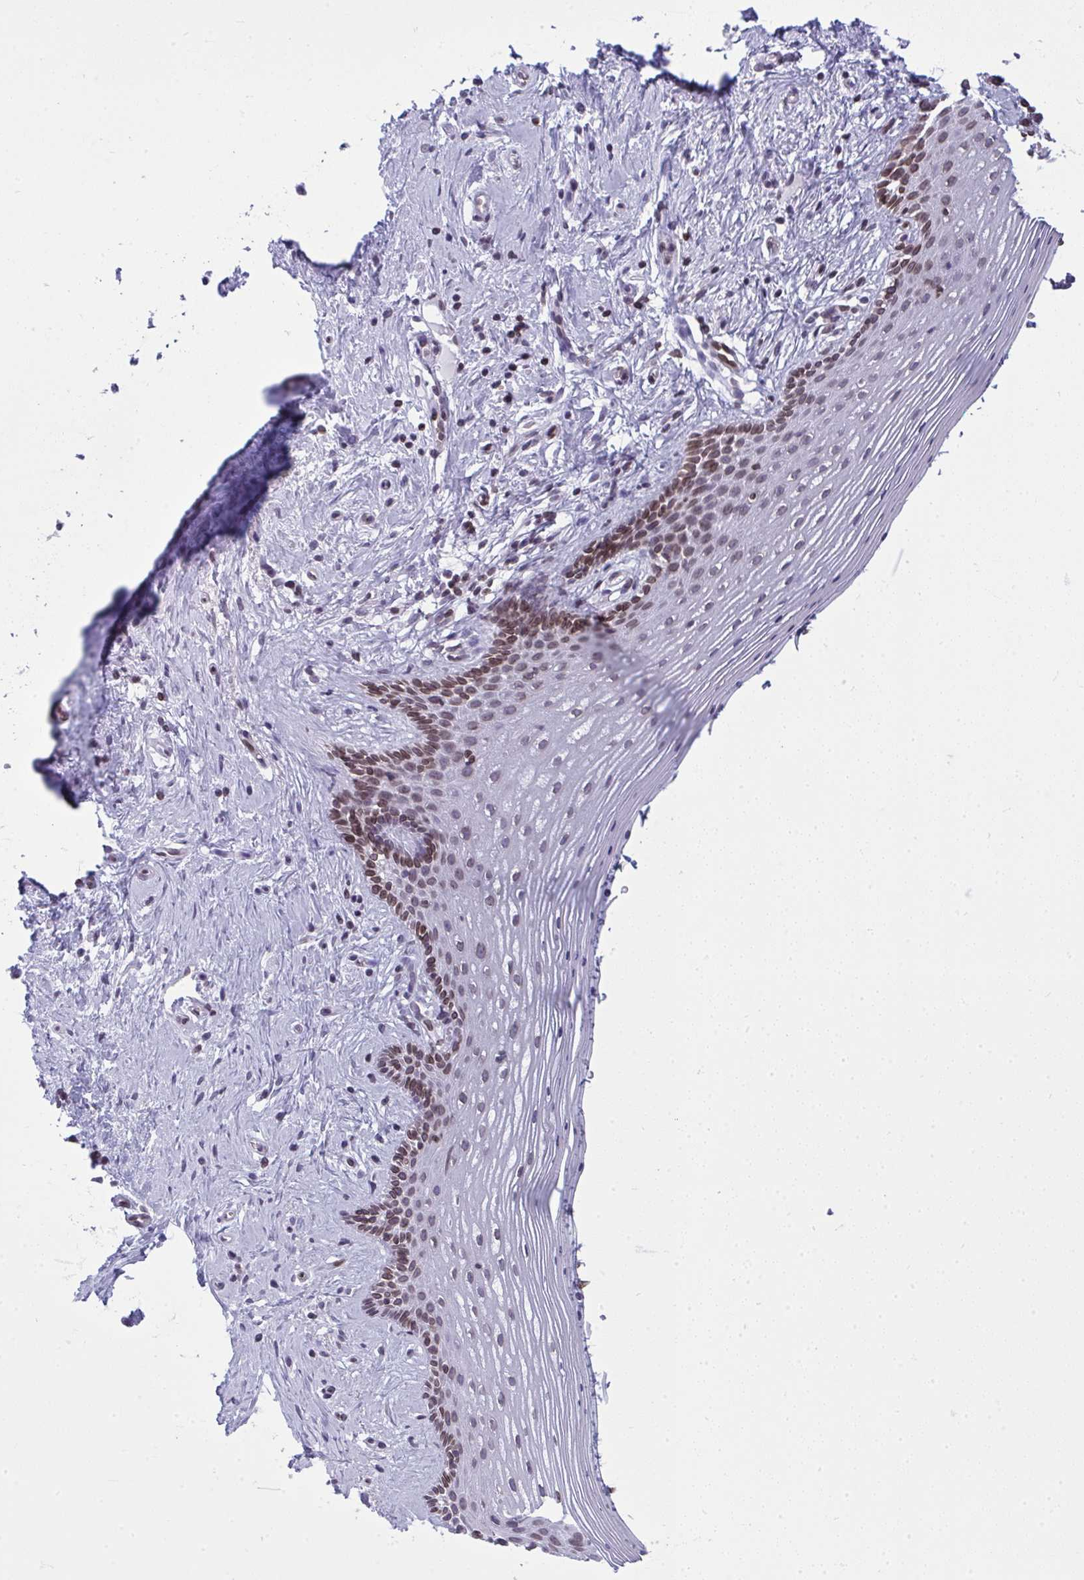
{"staining": {"intensity": "moderate", "quantity": "<25%", "location": "cytoplasmic/membranous,nuclear"}, "tissue": "vagina", "cell_type": "Squamous epithelial cells", "image_type": "normal", "snomed": [{"axis": "morphology", "description": "Normal tissue, NOS"}, {"axis": "topography", "description": "Vagina"}], "caption": "Vagina stained for a protein shows moderate cytoplasmic/membranous,nuclear positivity in squamous epithelial cells. The staining was performed using DAB (3,3'-diaminobenzidine), with brown indicating positive protein expression. Nuclei are stained blue with hematoxylin.", "gene": "LMNB2", "patient": {"sex": "female", "age": 42}}